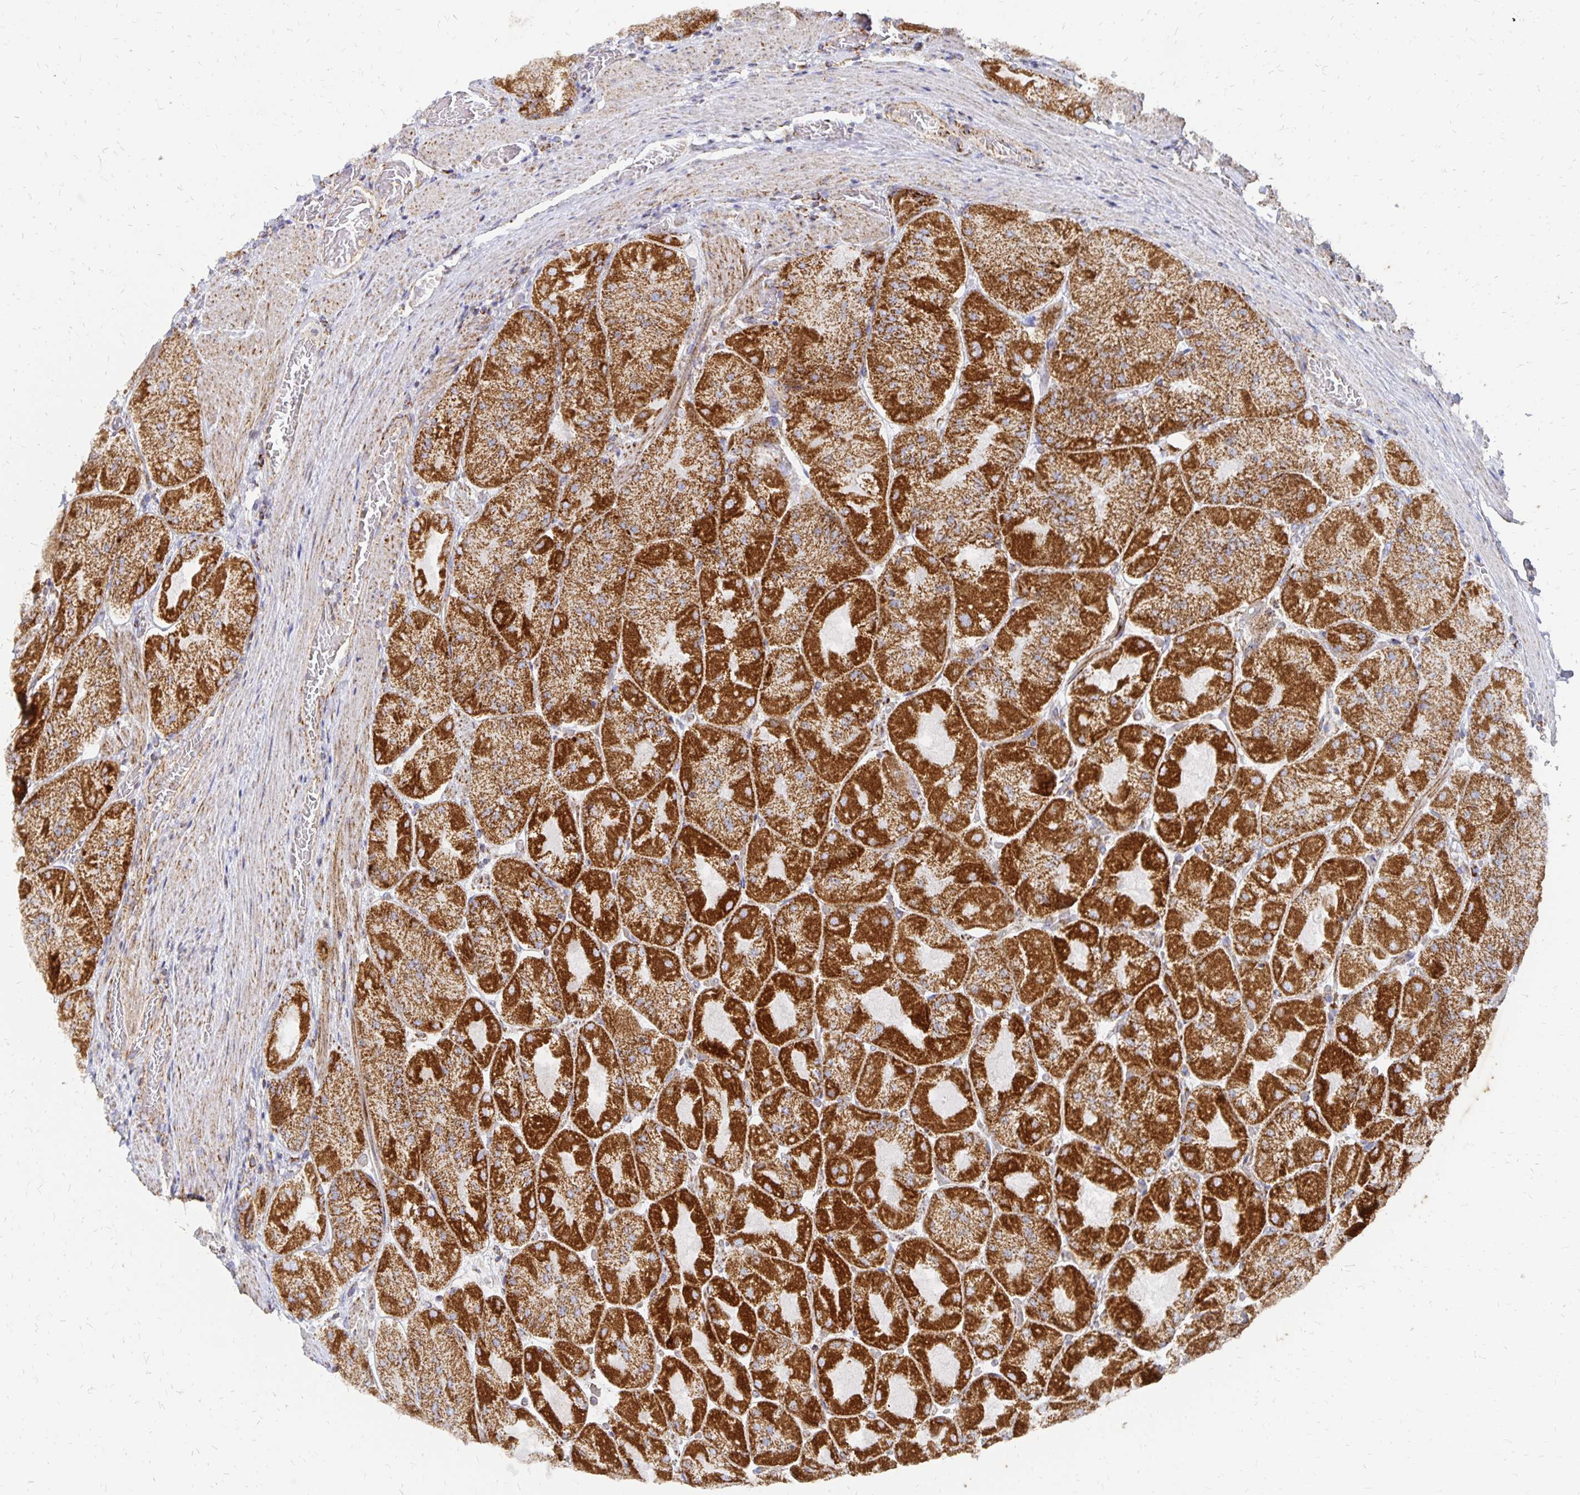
{"staining": {"intensity": "strong", "quantity": ">75%", "location": "cytoplasmic/membranous"}, "tissue": "stomach", "cell_type": "Glandular cells", "image_type": "normal", "snomed": [{"axis": "morphology", "description": "Normal tissue, NOS"}, {"axis": "topography", "description": "Stomach"}], "caption": "Protein staining of normal stomach reveals strong cytoplasmic/membranous expression in about >75% of glandular cells. The staining was performed using DAB (3,3'-diaminobenzidine), with brown indicating positive protein expression. Nuclei are stained blue with hematoxylin.", "gene": "STOML2", "patient": {"sex": "female", "age": 61}}